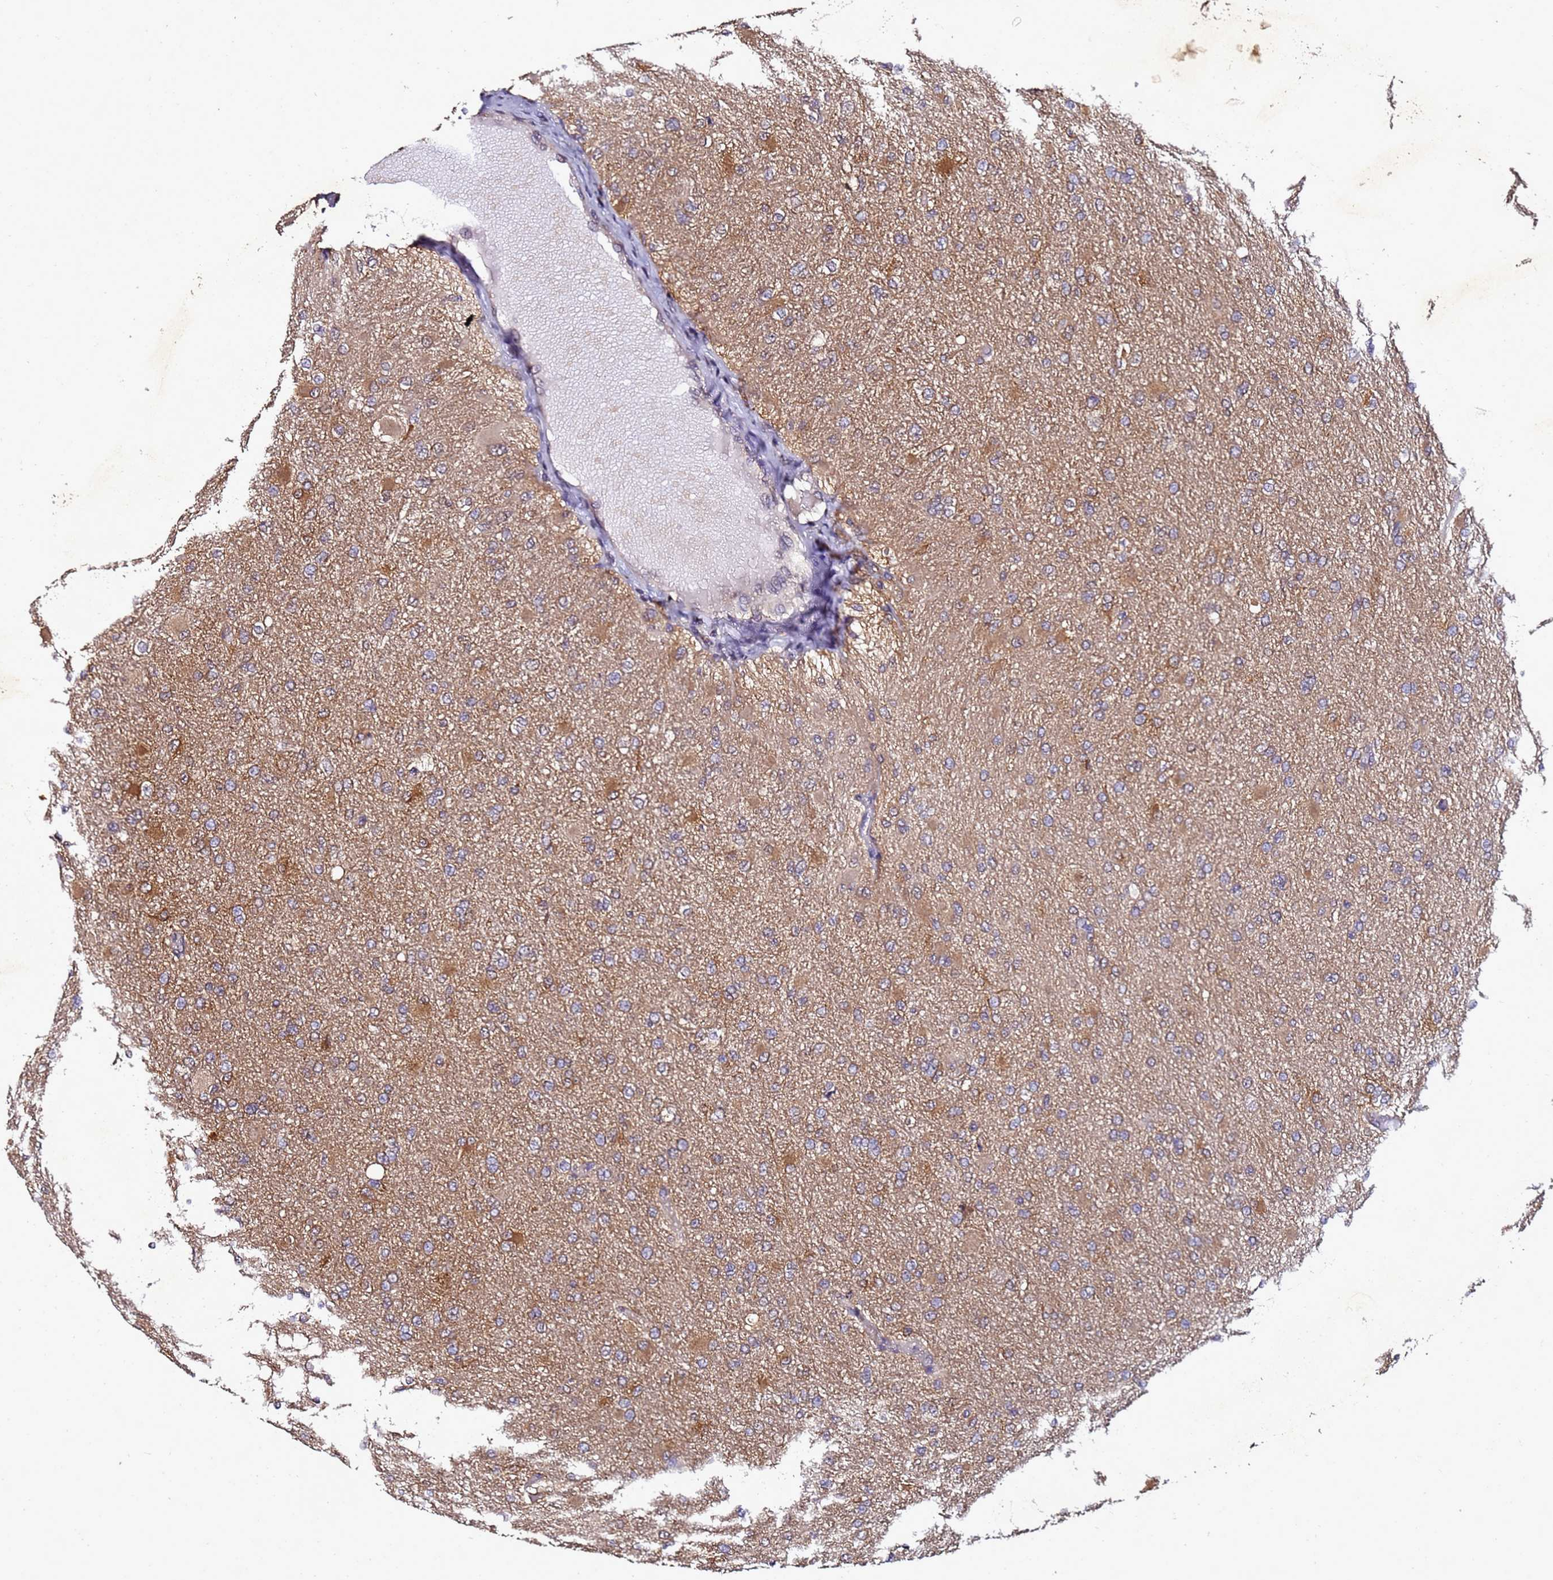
{"staining": {"intensity": "moderate", "quantity": "<25%", "location": "cytoplasmic/membranous"}, "tissue": "glioma", "cell_type": "Tumor cells", "image_type": "cancer", "snomed": [{"axis": "morphology", "description": "Glioma, malignant, High grade"}, {"axis": "topography", "description": "Cerebral cortex"}], "caption": "Immunohistochemical staining of malignant glioma (high-grade) exhibits moderate cytoplasmic/membranous protein staining in approximately <25% of tumor cells.", "gene": "ANKRD17", "patient": {"sex": "female", "age": 36}}